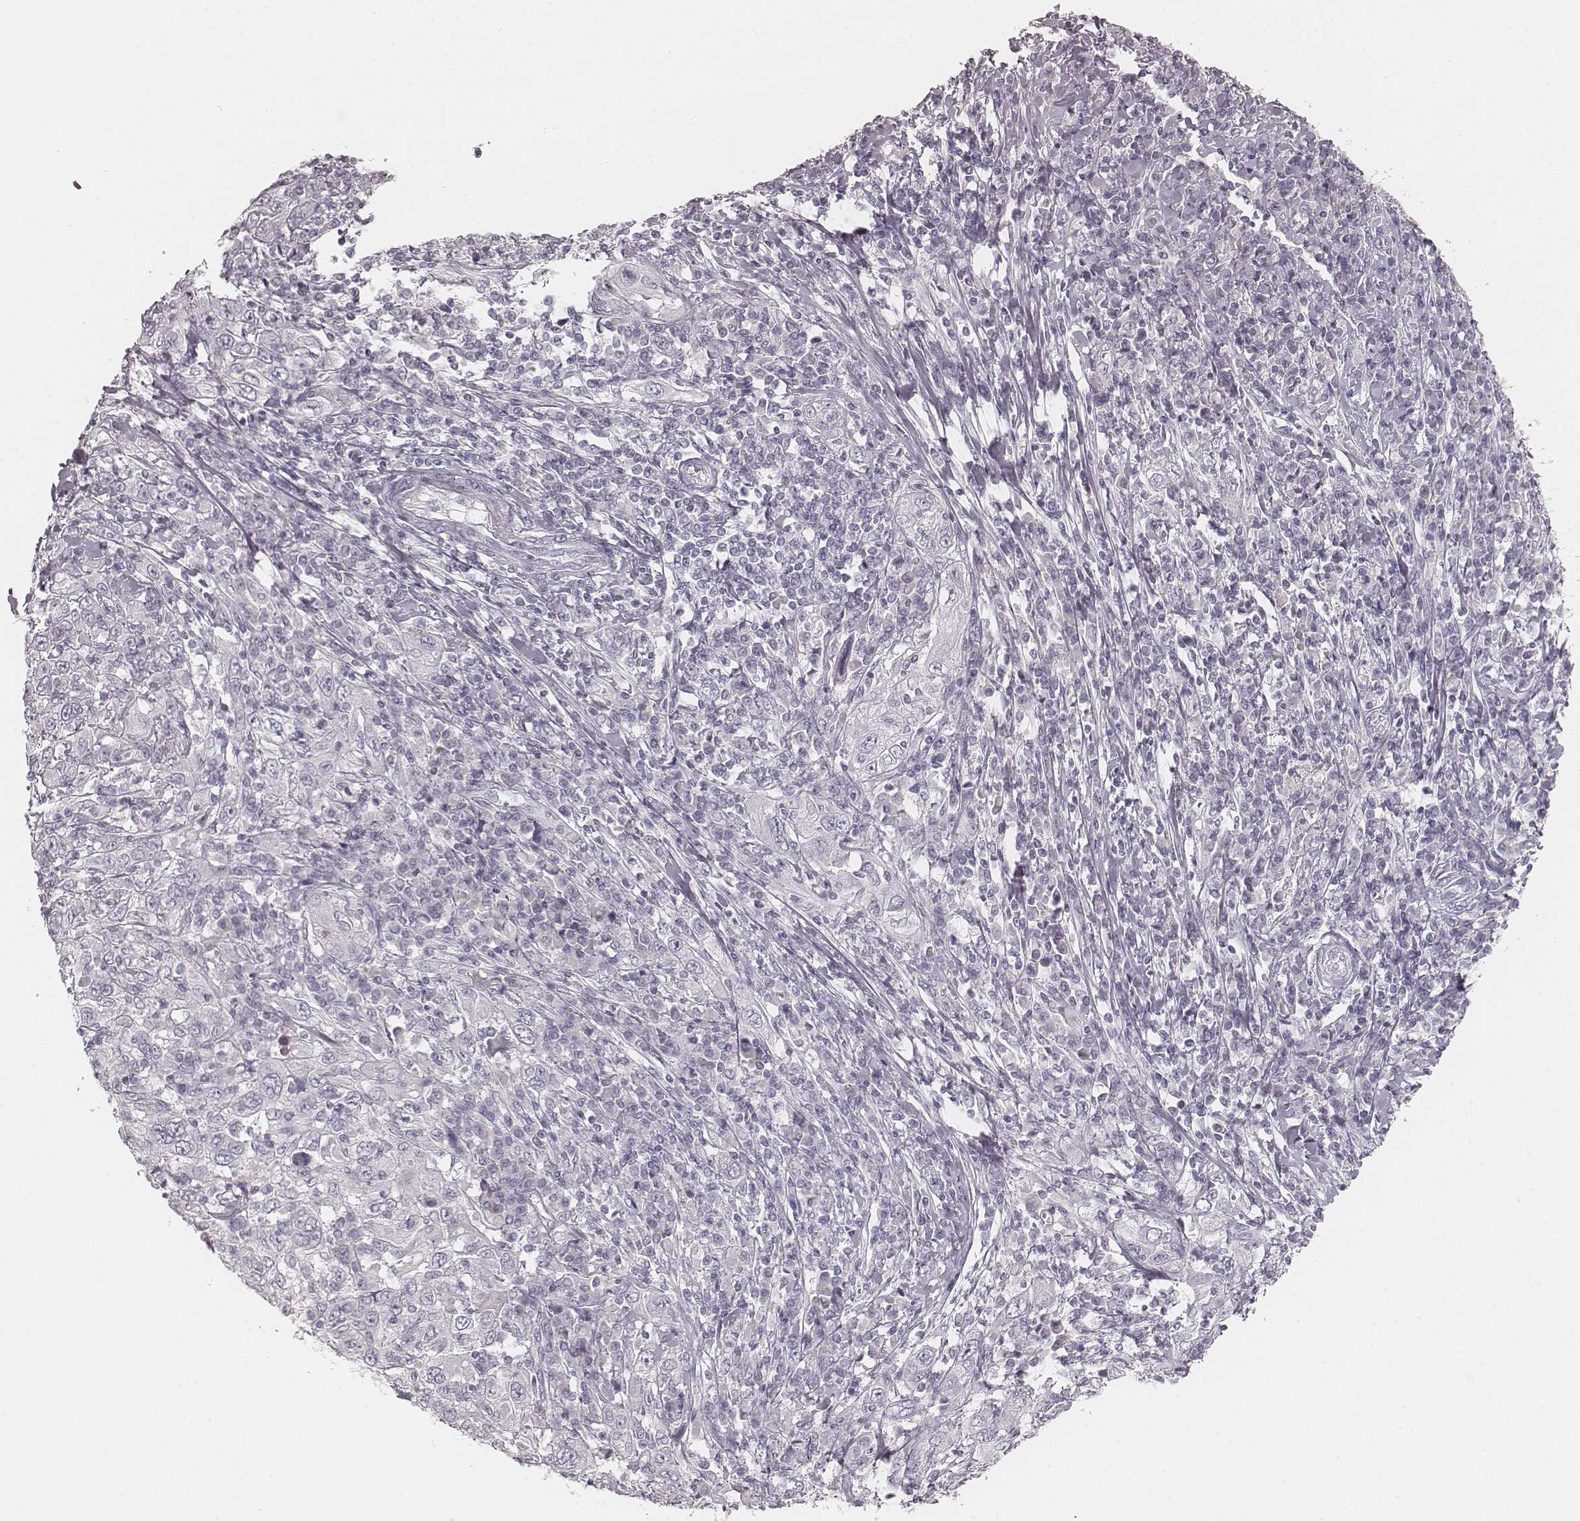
{"staining": {"intensity": "negative", "quantity": "none", "location": "none"}, "tissue": "cervical cancer", "cell_type": "Tumor cells", "image_type": "cancer", "snomed": [{"axis": "morphology", "description": "Squamous cell carcinoma, NOS"}, {"axis": "topography", "description": "Cervix"}], "caption": "High power microscopy micrograph of an immunohistochemistry (IHC) photomicrograph of cervical cancer, revealing no significant staining in tumor cells. (DAB (3,3'-diaminobenzidine) immunohistochemistry (IHC), high magnification).", "gene": "KRT31", "patient": {"sex": "female", "age": 46}}